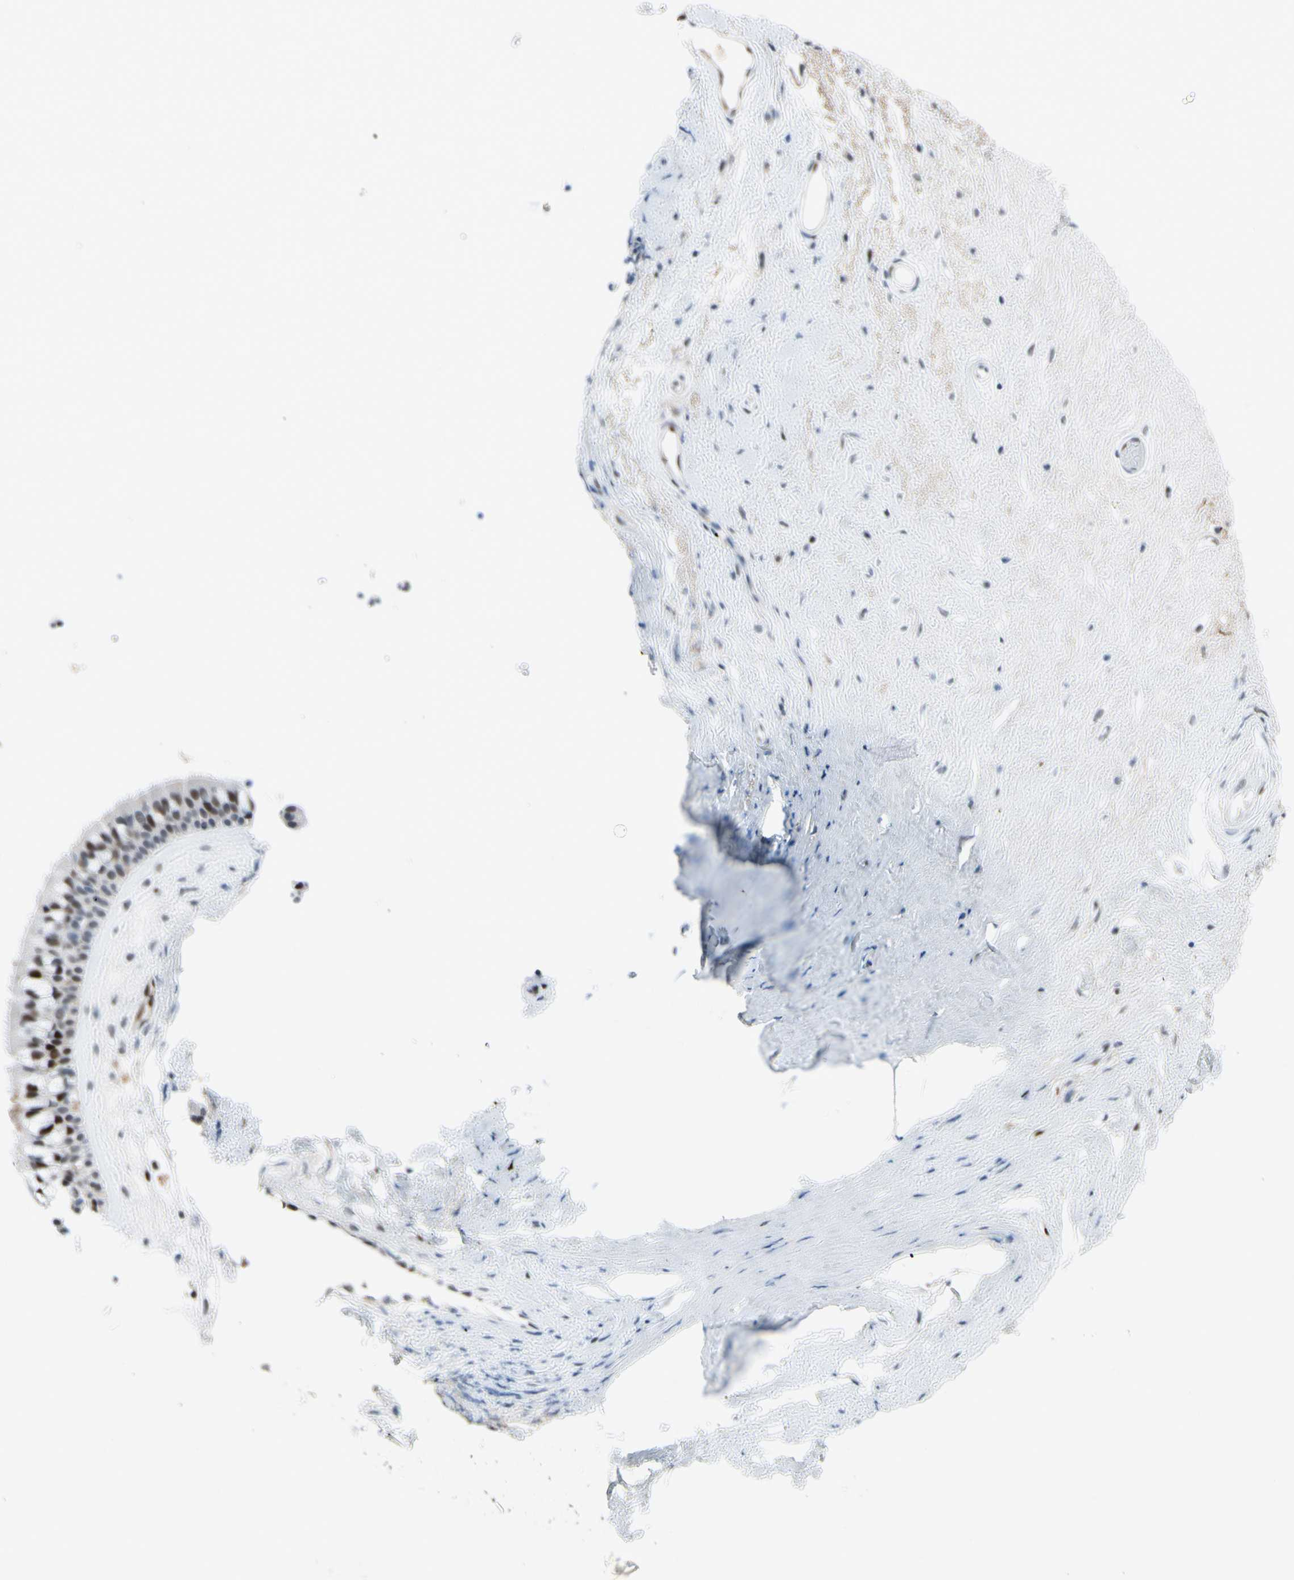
{"staining": {"intensity": "moderate", "quantity": "<25%", "location": "nuclear"}, "tissue": "nasopharynx", "cell_type": "Respiratory epithelial cells", "image_type": "normal", "snomed": [{"axis": "morphology", "description": "Normal tissue, NOS"}, {"axis": "morphology", "description": "Inflammation, NOS"}, {"axis": "topography", "description": "Nasopharynx"}], "caption": "The histopathology image exhibits immunohistochemical staining of normal nasopharynx. There is moderate nuclear positivity is identified in about <25% of respiratory epithelial cells. The protein of interest is stained brown, and the nuclei are stained in blue (DAB IHC with brightfield microscopy, high magnification).", "gene": "FOXO3", "patient": {"sex": "male", "age": 48}}